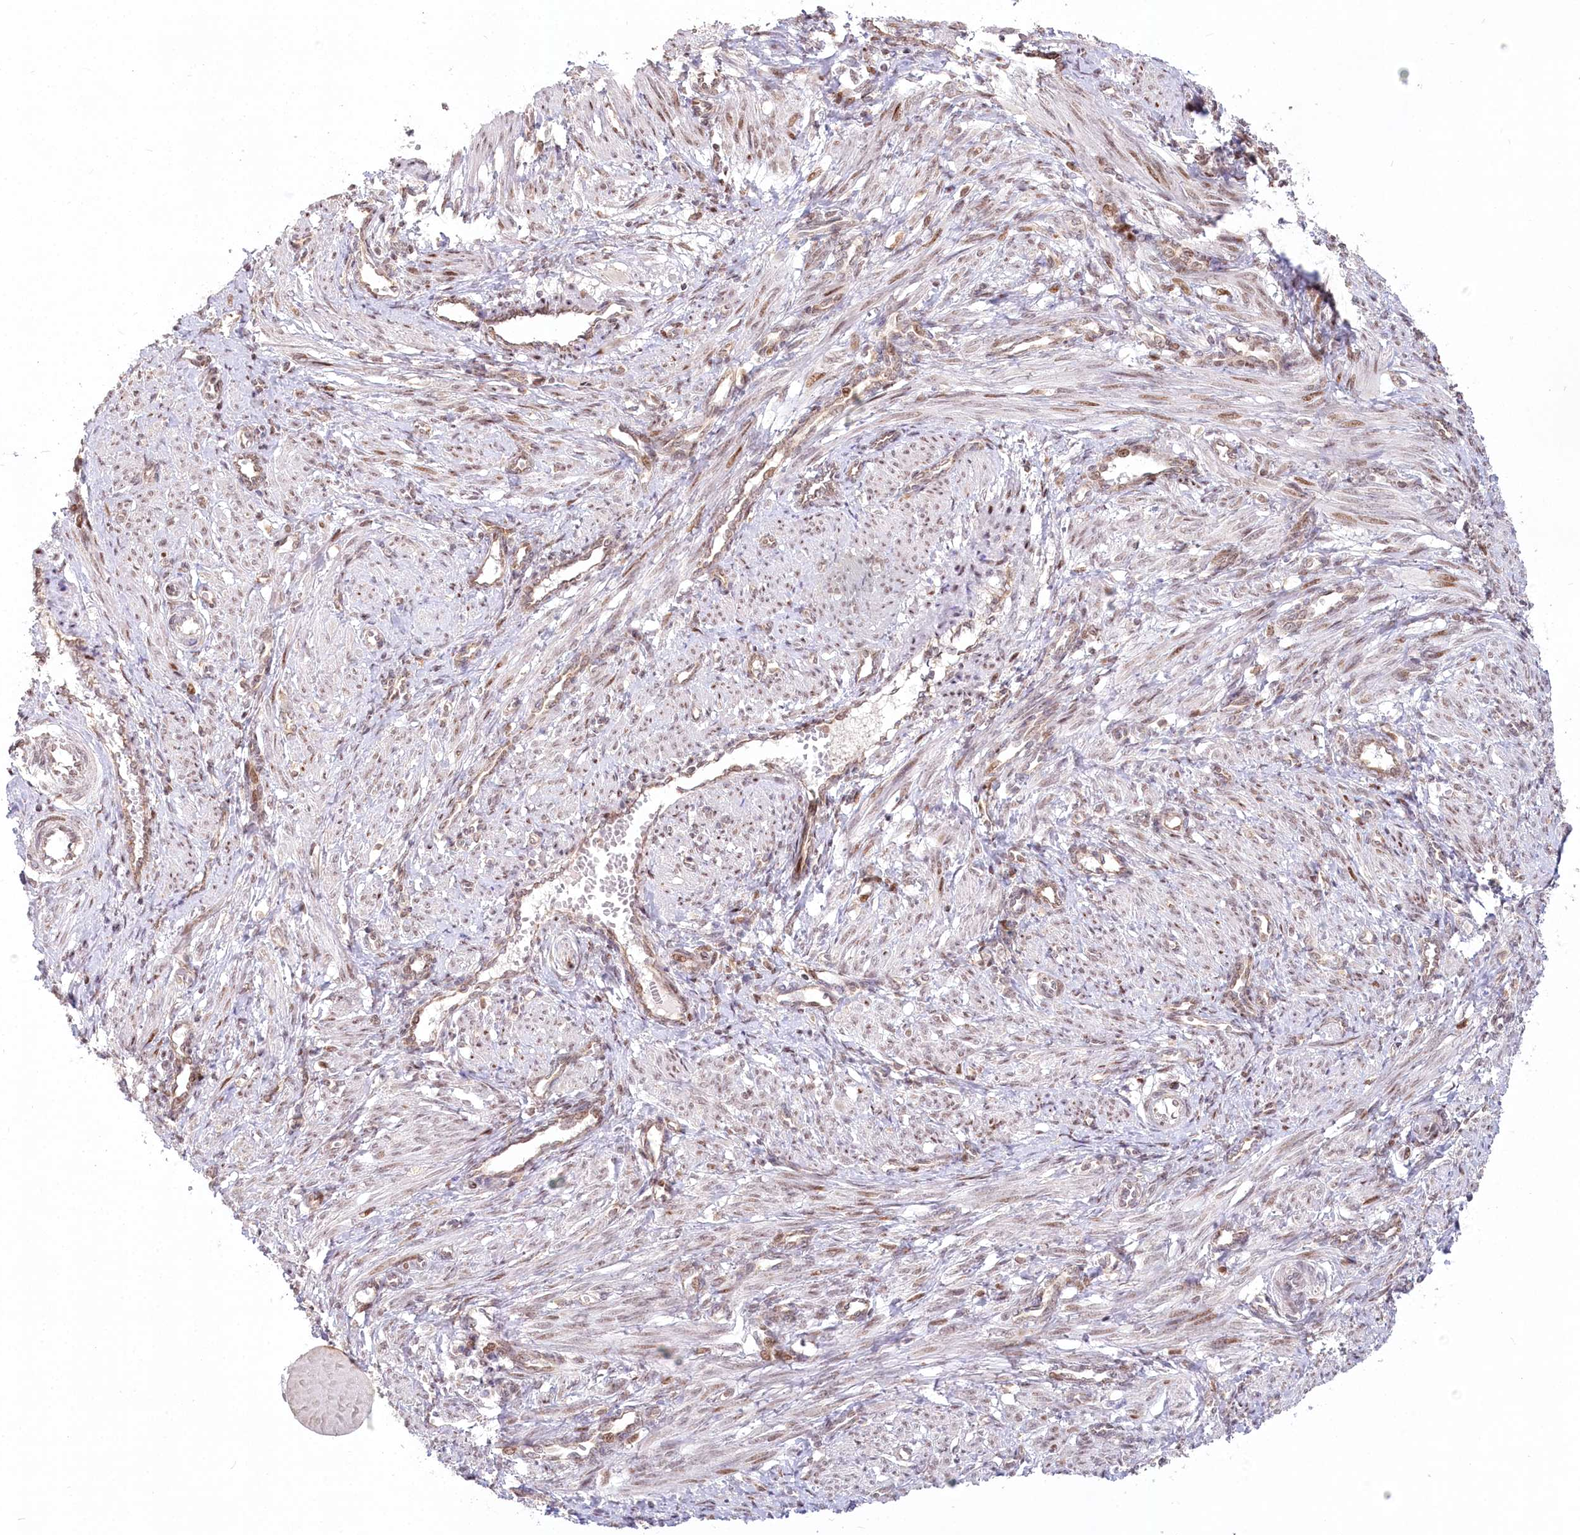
{"staining": {"intensity": "moderate", "quantity": "25%-75%", "location": "nuclear"}, "tissue": "smooth muscle", "cell_type": "Smooth muscle cells", "image_type": "normal", "snomed": [{"axis": "morphology", "description": "Normal tissue, NOS"}, {"axis": "topography", "description": "Endometrium"}], "caption": "Immunohistochemical staining of benign smooth muscle reveals 25%-75% levels of moderate nuclear protein positivity in about 25%-75% of smooth muscle cells.", "gene": "PYURF", "patient": {"sex": "female", "age": 33}}